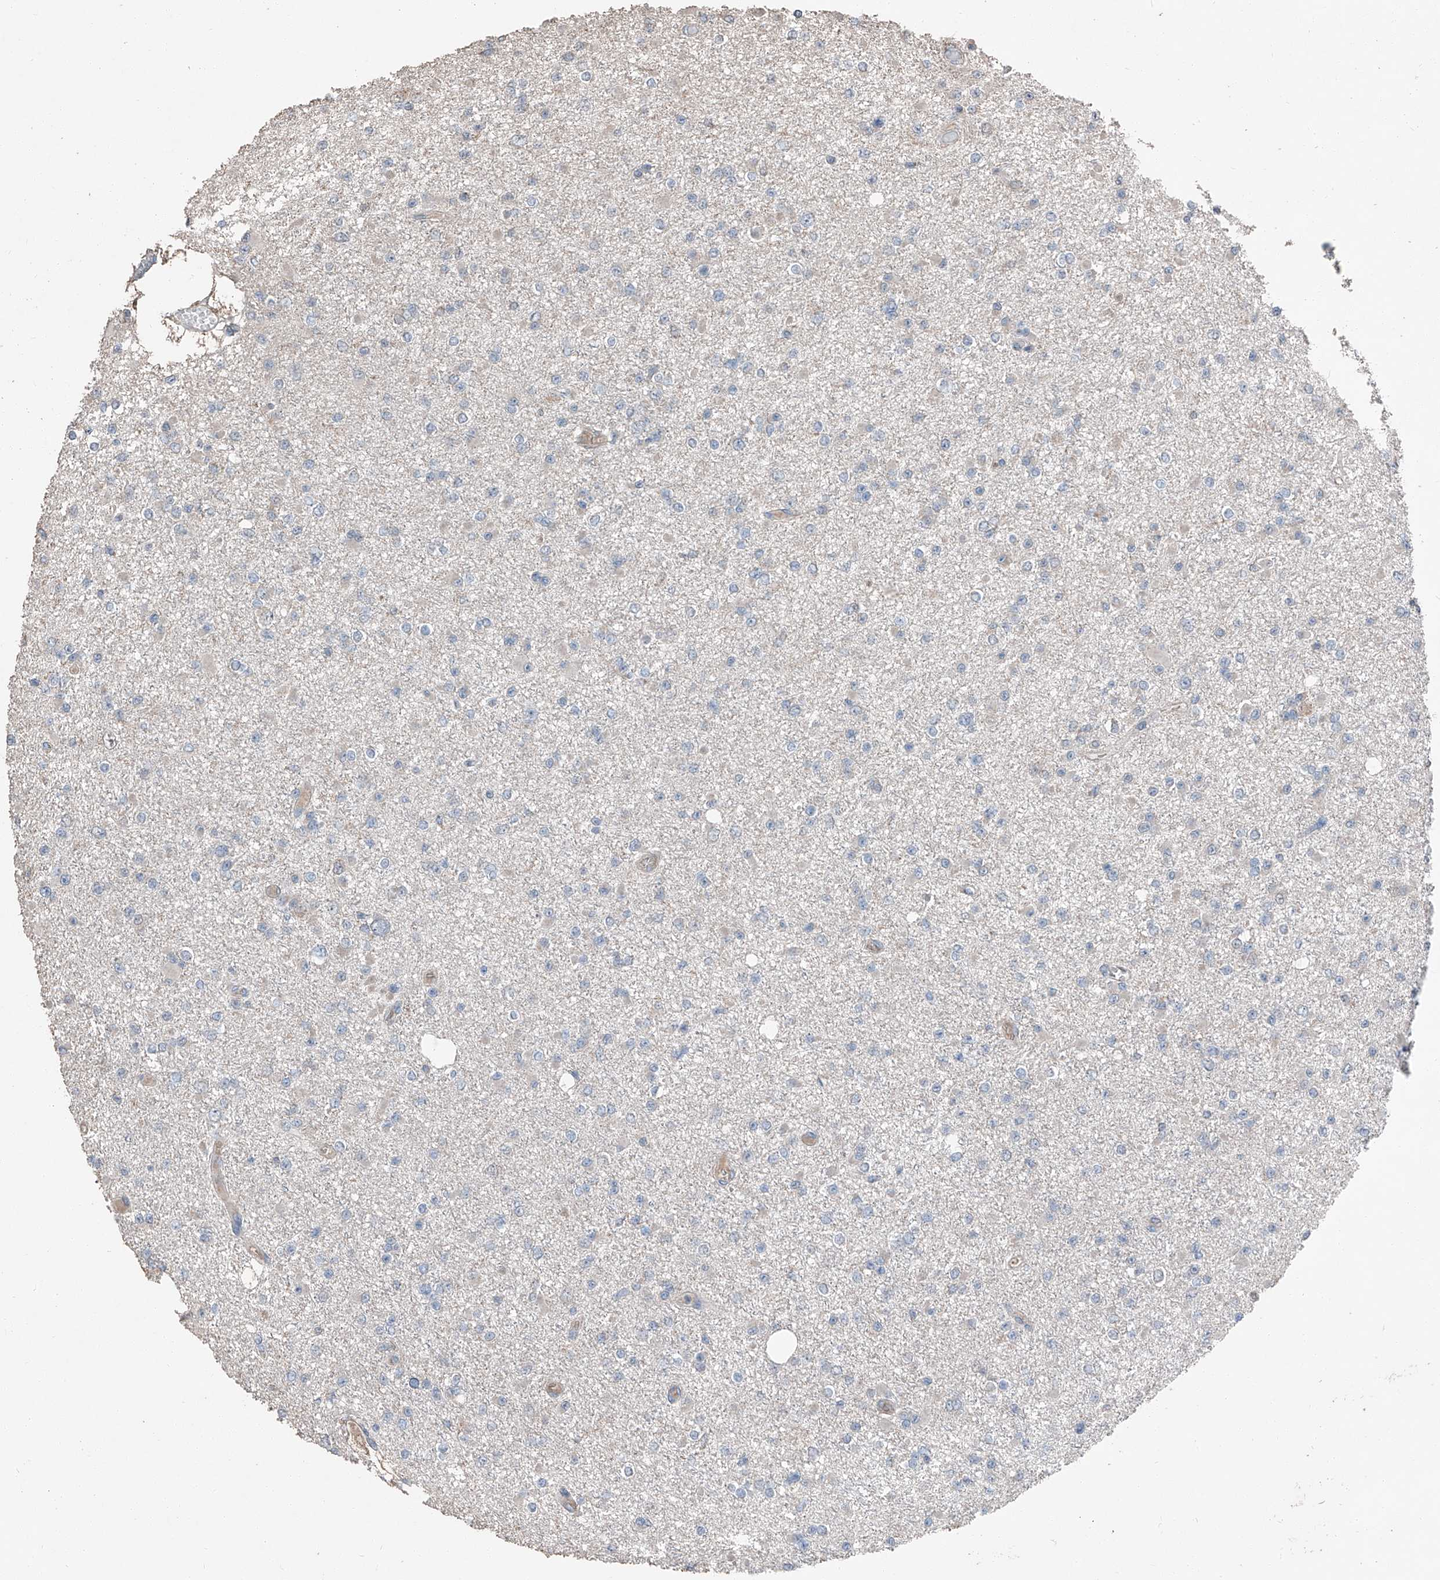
{"staining": {"intensity": "negative", "quantity": "none", "location": "none"}, "tissue": "glioma", "cell_type": "Tumor cells", "image_type": "cancer", "snomed": [{"axis": "morphology", "description": "Glioma, malignant, Low grade"}, {"axis": "topography", "description": "Brain"}], "caption": "This is an immunohistochemistry (IHC) histopathology image of malignant glioma (low-grade). There is no staining in tumor cells.", "gene": "MAMLD1", "patient": {"sex": "female", "age": 22}}